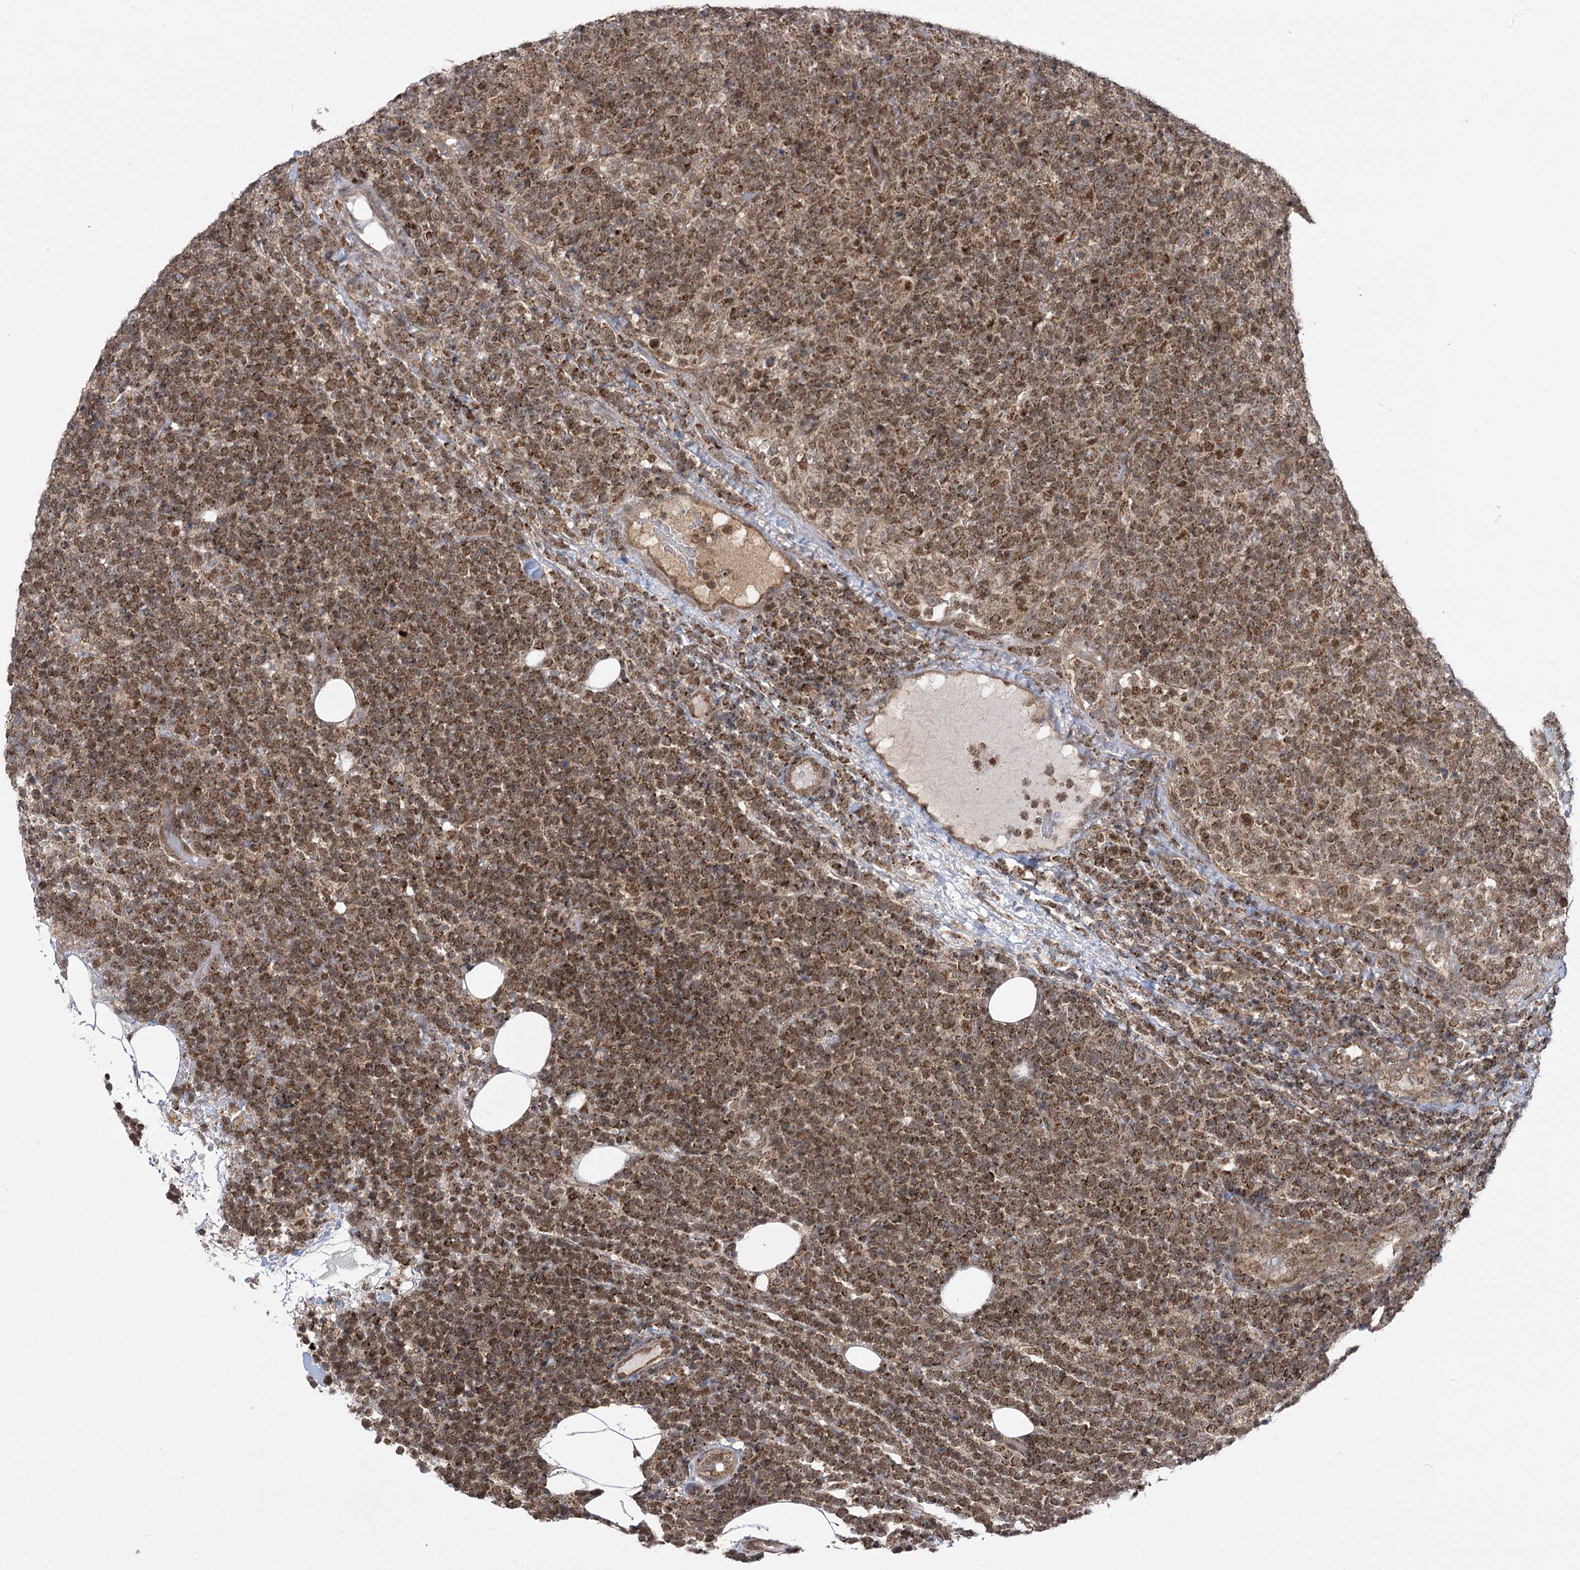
{"staining": {"intensity": "moderate", "quantity": ">75%", "location": "cytoplasmic/membranous,nuclear"}, "tissue": "lymphoma", "cell_type": "Tumor cells", "image_type": "cancer", "snomed": [{"axis": "morphology", "description": "Malignant lymphoma, non-Hodgkin's type, High grade"}, {"axis": "topography", "description": "Lymph node"}], "caption": "High-grade malignant lymphoma, non-Hodgkin's type was stained to show a protein in brown. There is medium levels of moderate cytoplasmic/membranous and nuclear staining in approximately >75% of tumor cells.", "gene": "SLC4A1AP", "patient": {"sex": "male", "age": 61}}